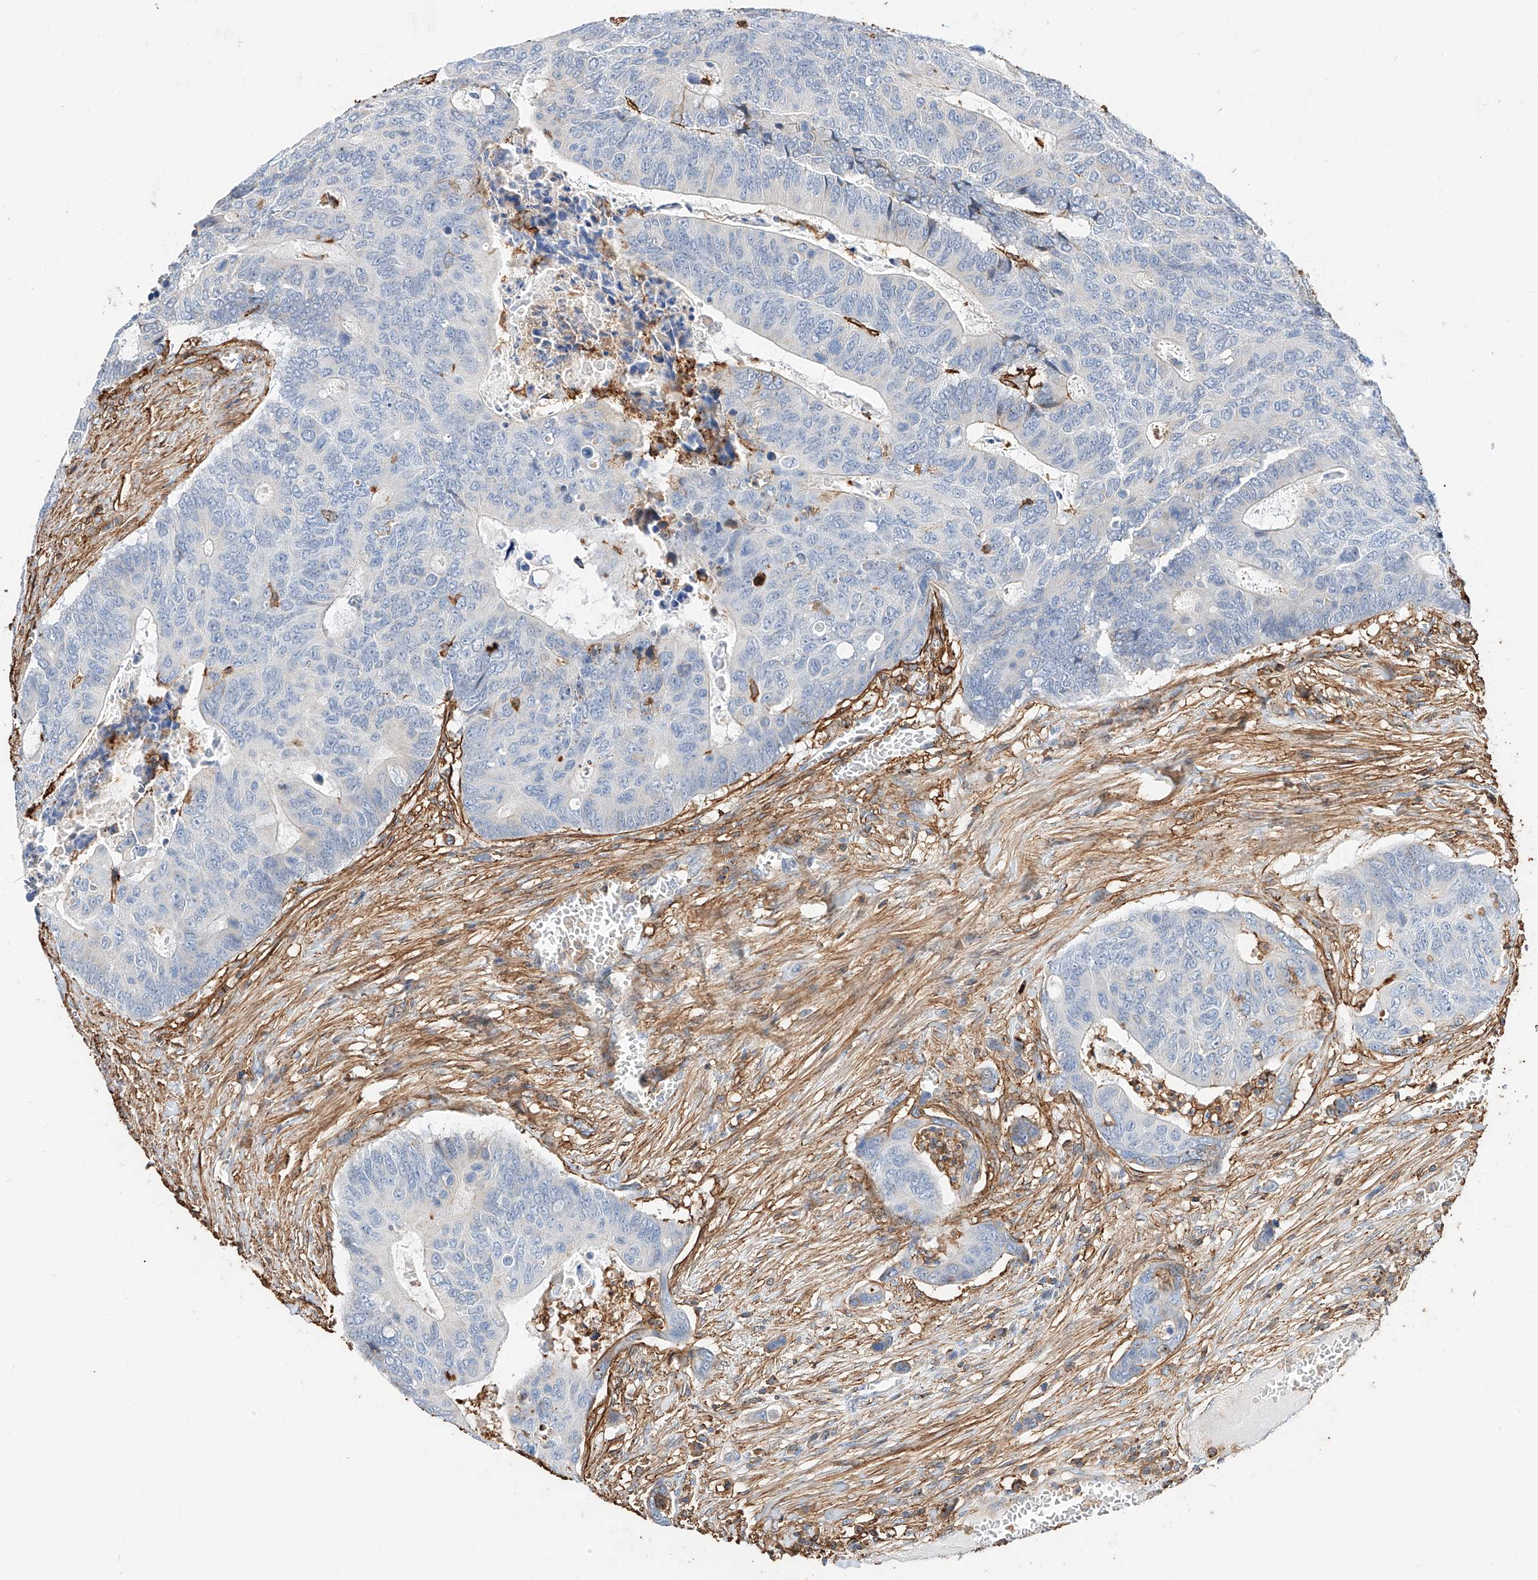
{"staining": {"intensity": "negative", "quantity": "none", "location": "none"}, "tissue": "colorectal cancer", "cell_type": "Tumor cells", "image_type": "cancer", "snomed": [{"axis": "morphology", "description": "Adenocarcinoma, NOS"}, {"axis": "topography", "description": "Colon"}], "caption": "Histopathology image shows no protein staining in tumor cells of adenocarcinoma (colorectal) tissue.", "gene": "WFS1", "patient": {"sex": "male", "age": 87}}